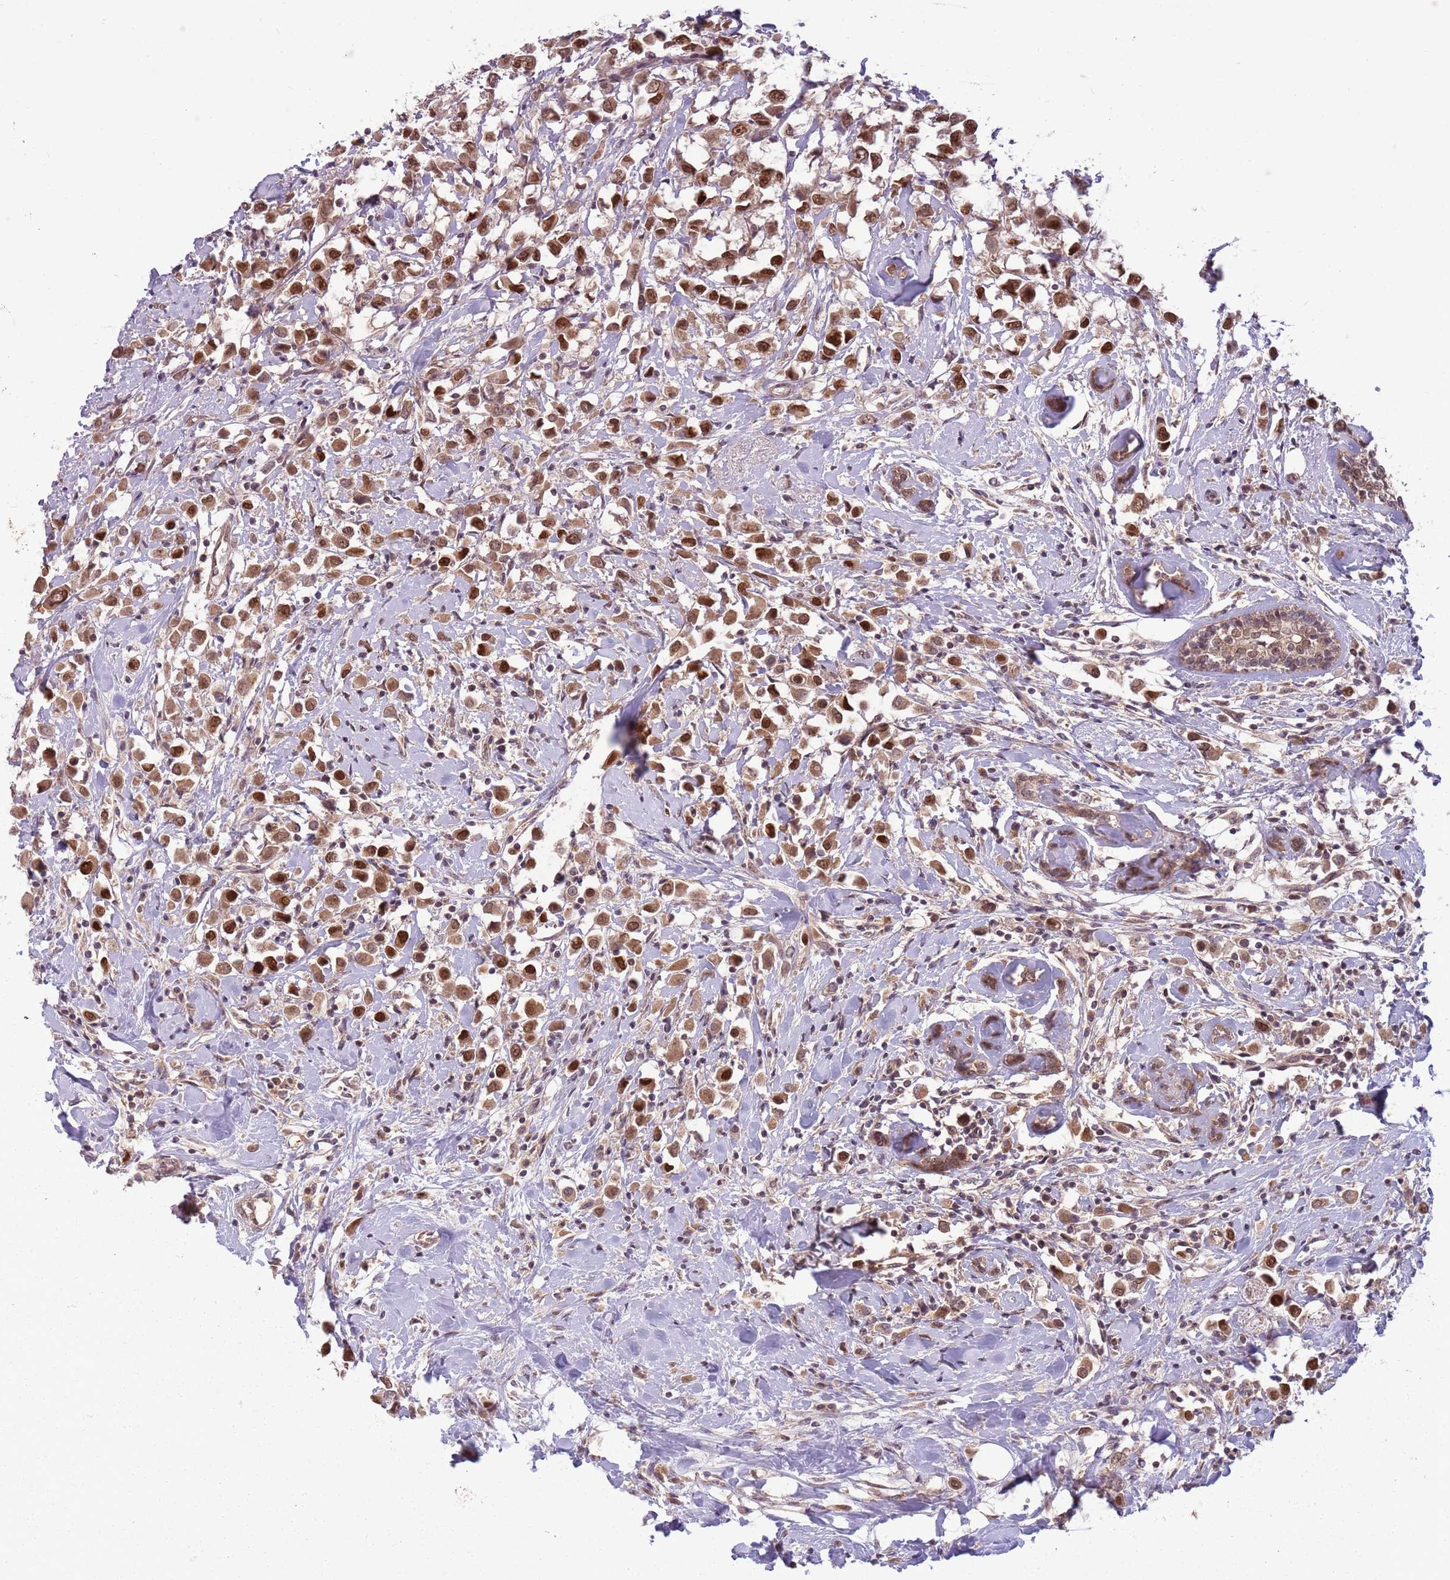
{"staining": {"intensity": "strong", "quantity": ">75%", "location": "cytoplasmic/membranous,nuclear"}, "tissue": "breast cancer", "cell_type": "Tumor cells", "image_type": "cancer", "snomed": [{"axis": "morphology", "description": "Duct carcinoma"}, {"axis": "topography", "description": "Breast"}], "caption": "Invasive ductal carcinoma (breast) was stained to show a protein in brown. There is high levels of strong cytoplasmic/membranous and nuclear expression in about >75% of tumor cells. (IHC, brightfield microscopy, high magnification).", "gene": "ADAMTS3", "patient": {"sex": "female", "age": 87}}